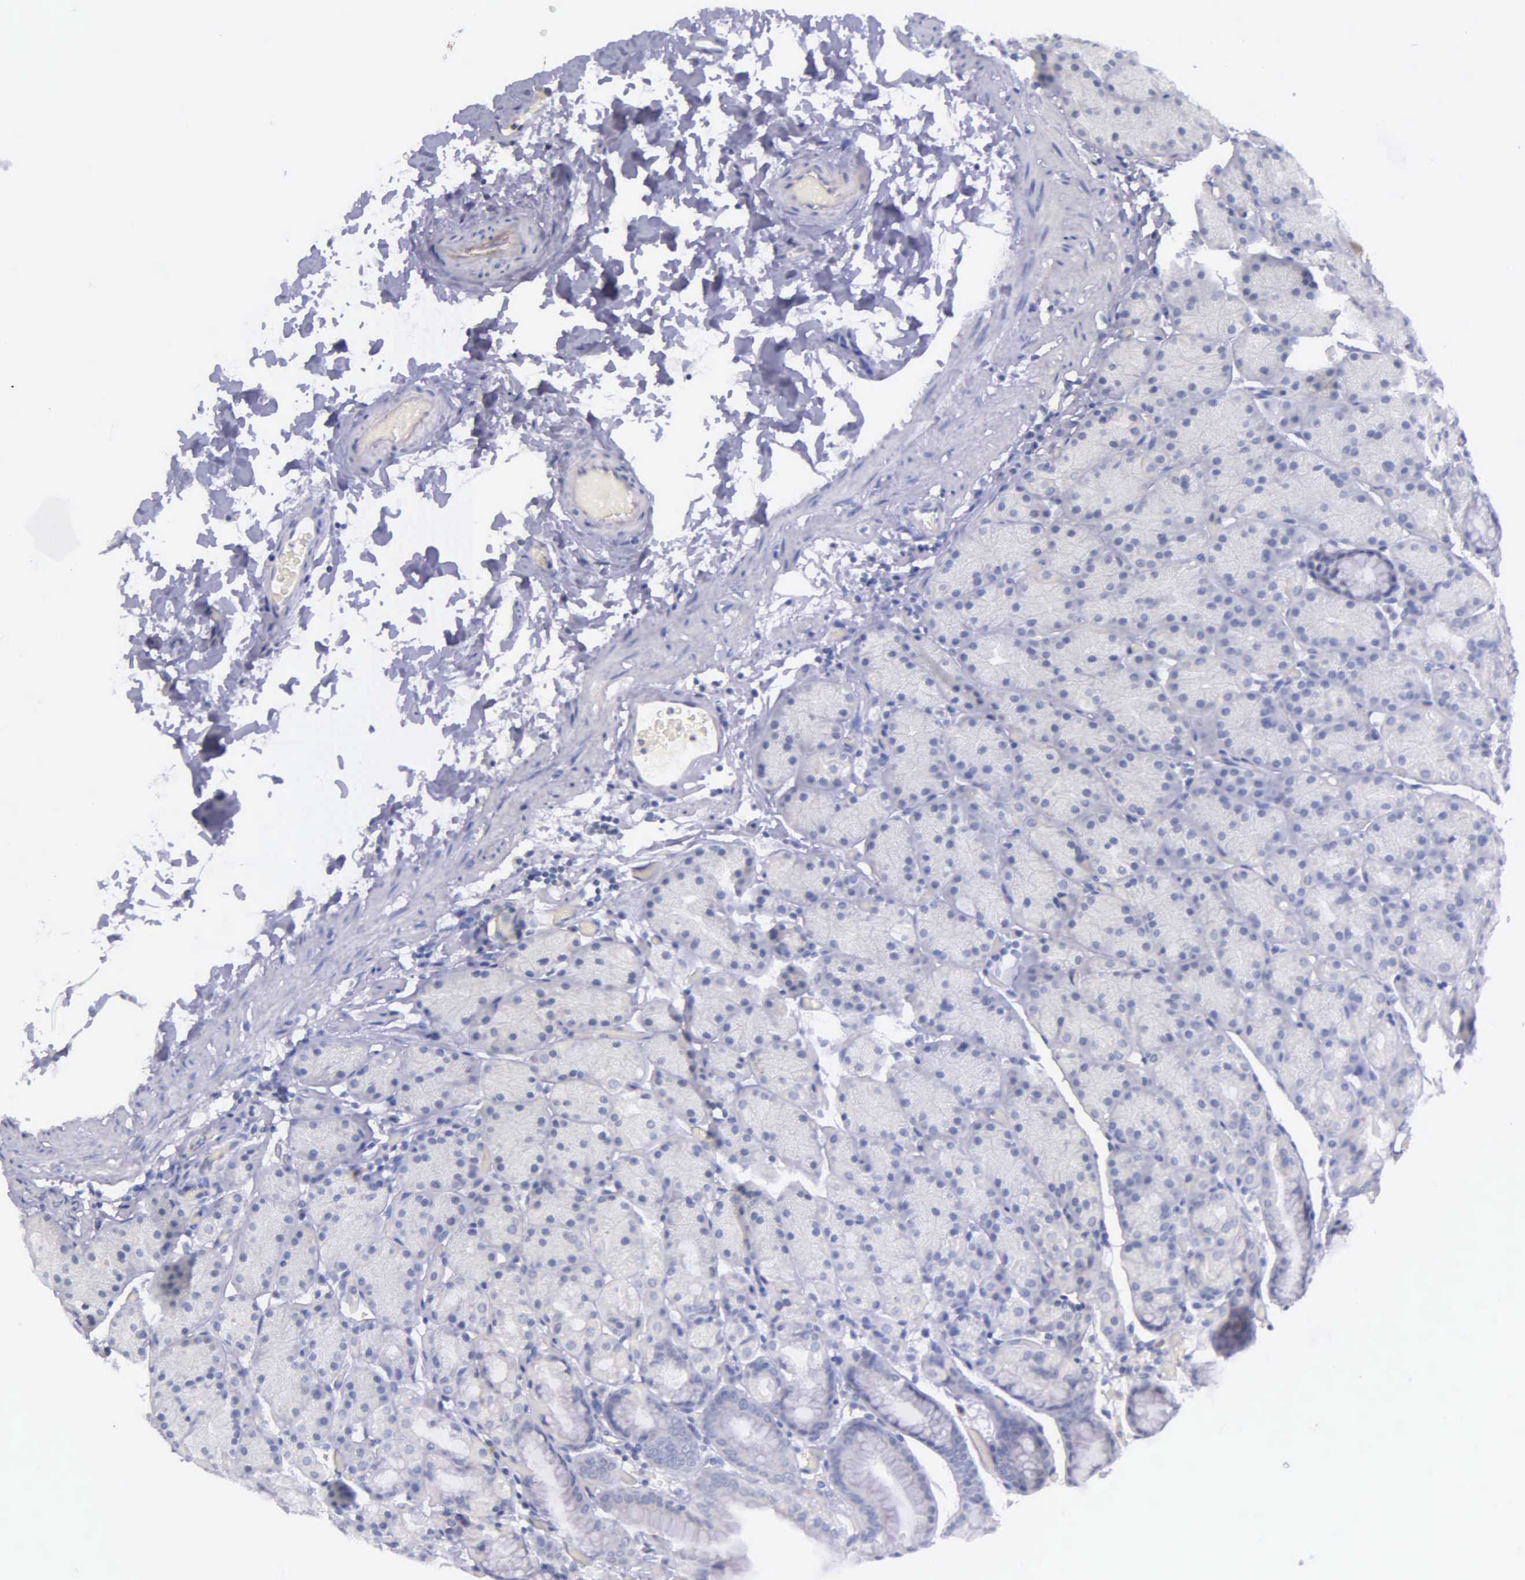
{"staining": {"intensity": "negative", "quantity": "none", "location": "none"}, "tissue": "stomach", "cell_type": "Glandular cells", "image_type": "normal", "snomed": [{"axis": "morphology", "description": "Normal tissue, NOS"}, {"axis": "topography", "description": "Stomach, upper"}], "caption": "High power microscopy image of an IHC micrograph of benign stomach, revealing no significant positivity in glandular cells.", "gene": "THSD7A", "patient": {"sex": "male", "age": 47}}